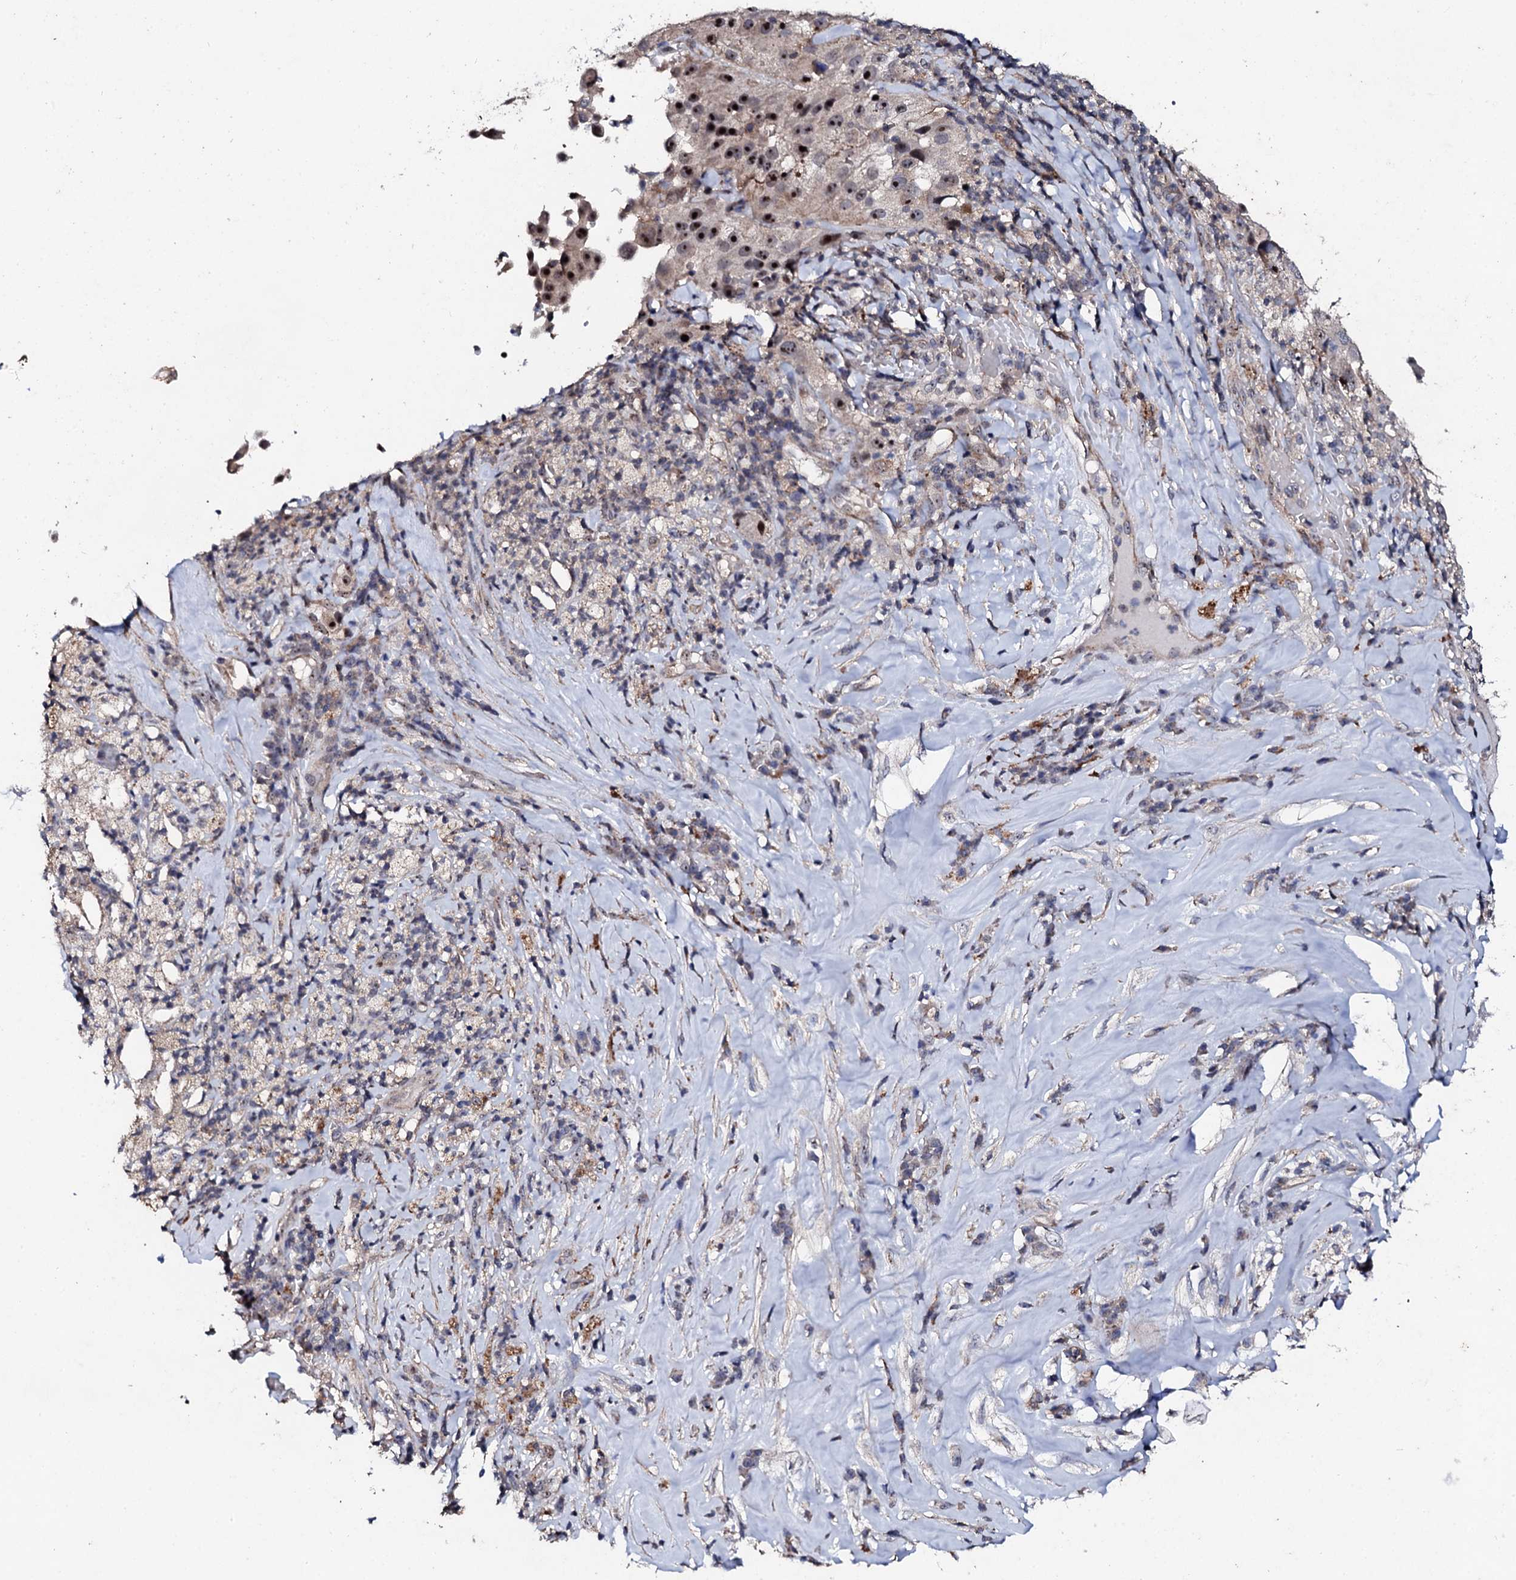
{"staining": {"intensity": "negative", "quantity": "none", "location": "none"}, "tissue": "melanoma", "cell_type": "Tumor cells", "image_type": "cancer", "snomed": [{"axis": "morphology", "description": "Malignant melanoma, Metastatic site"}, {"axis": "topography", "description": "Lymph node"}], "caption": "IHC of human malignant melanoma (metastatic site) exhibits no positivity in tumor cells. The staining is performed using DAB (3,3'-diaminobenzidine) brown chromogen with nuclei counter-stained in using hematoxylin.", "gene": "GTPBP4", "patient": {"sex": "male", "age": 62}}